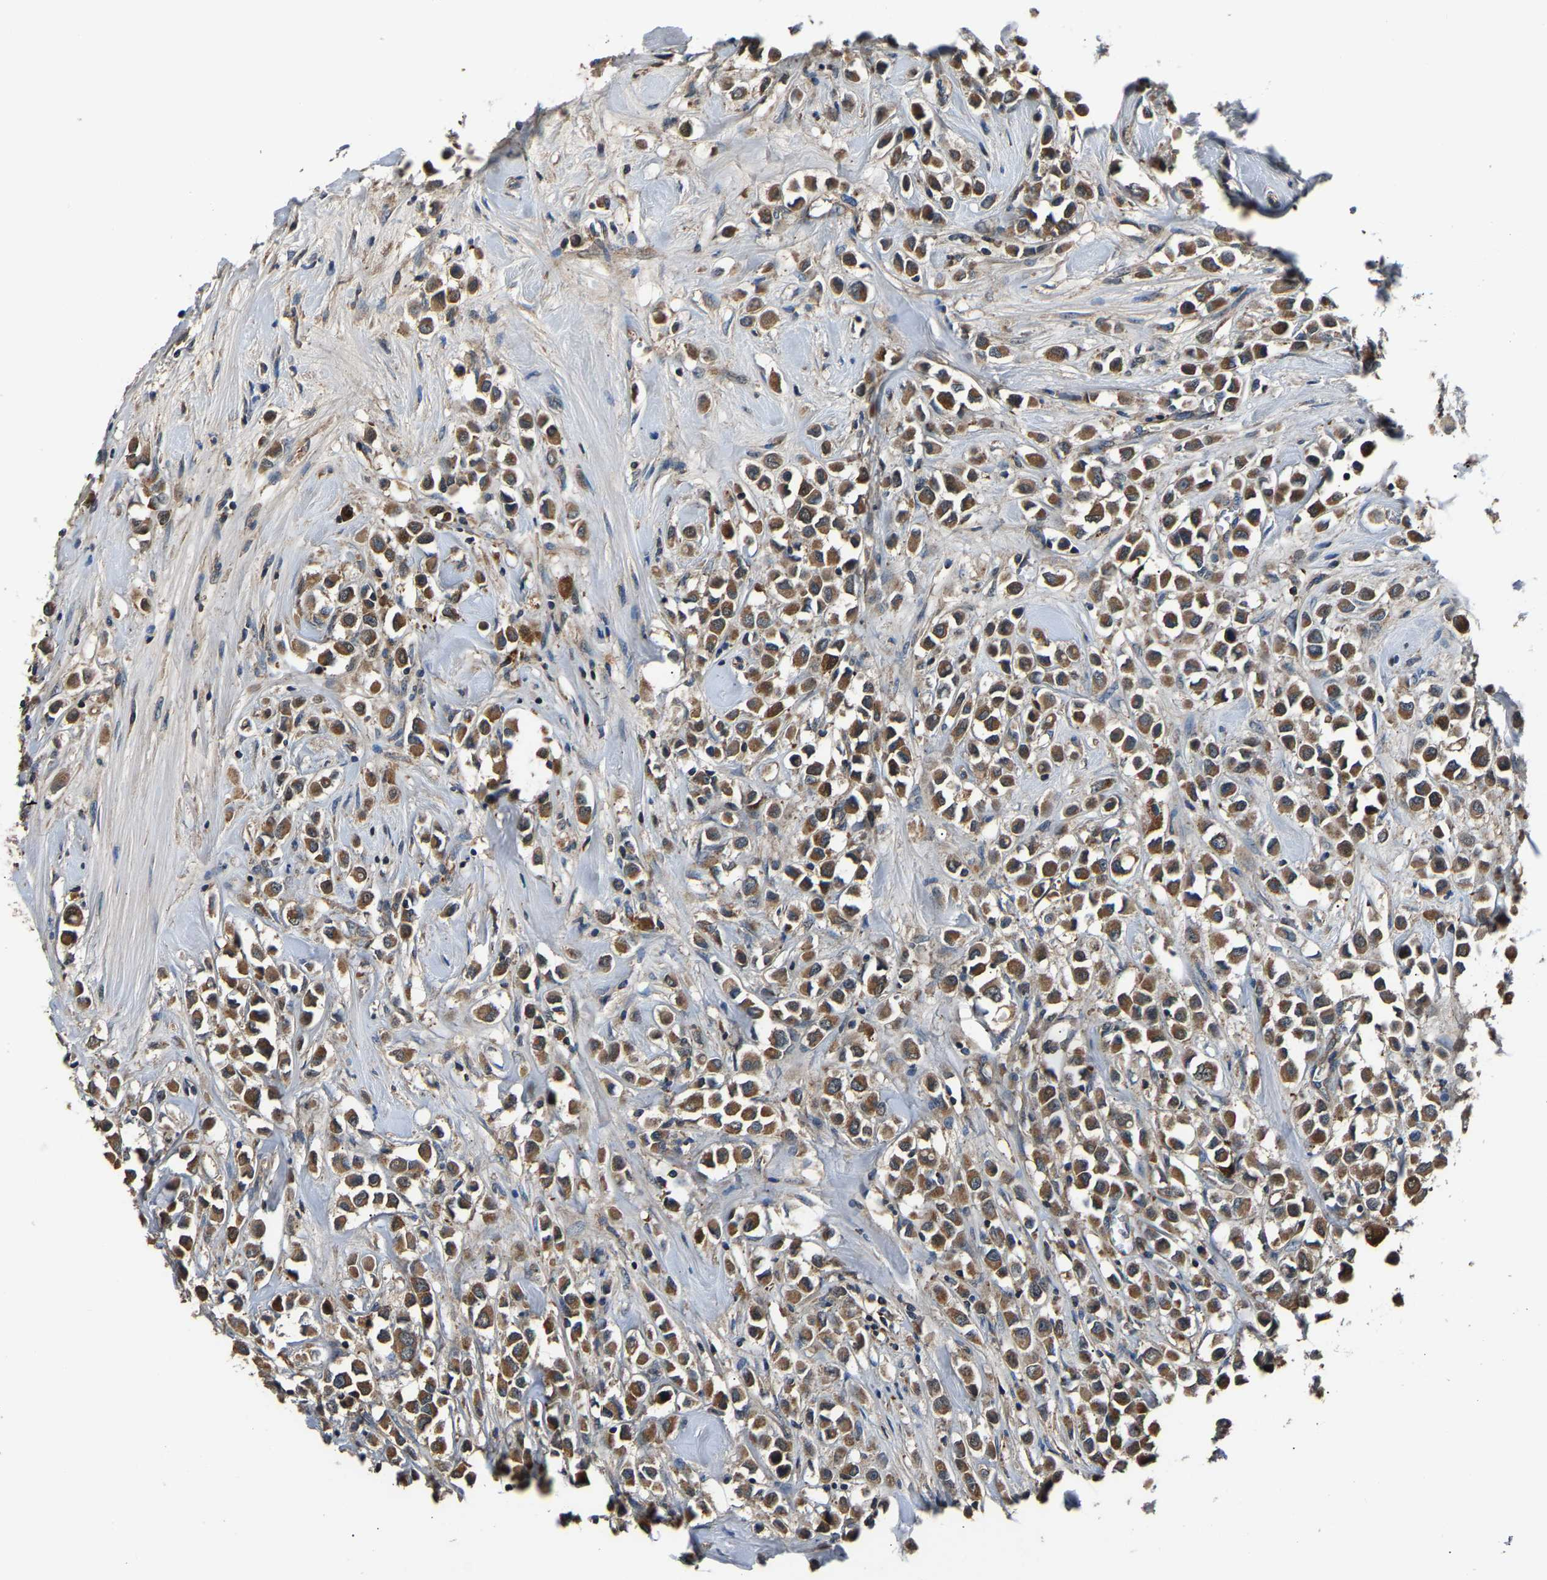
{"staining": {"intensity": "moderate", "quantity": ">75%", "location": "cytoplasmic/membranous"}, "tissue": "breast cancer", "cell_type": "Tumor cells", "image_type": "cancer", "snomed": [{"axis": "morphology", "description": "Duct carcinoma"}, {"axis": "topography", "description": "Breast"}], "caption": "Breast cancer (intraductal carcinoma) stained for a protein (brown) displays moderate cytoplasmic/membranous positive expression in about >75% of tumor cells.", "gene": "GGCT", "patient": {"sex": "female", "age": 61}}